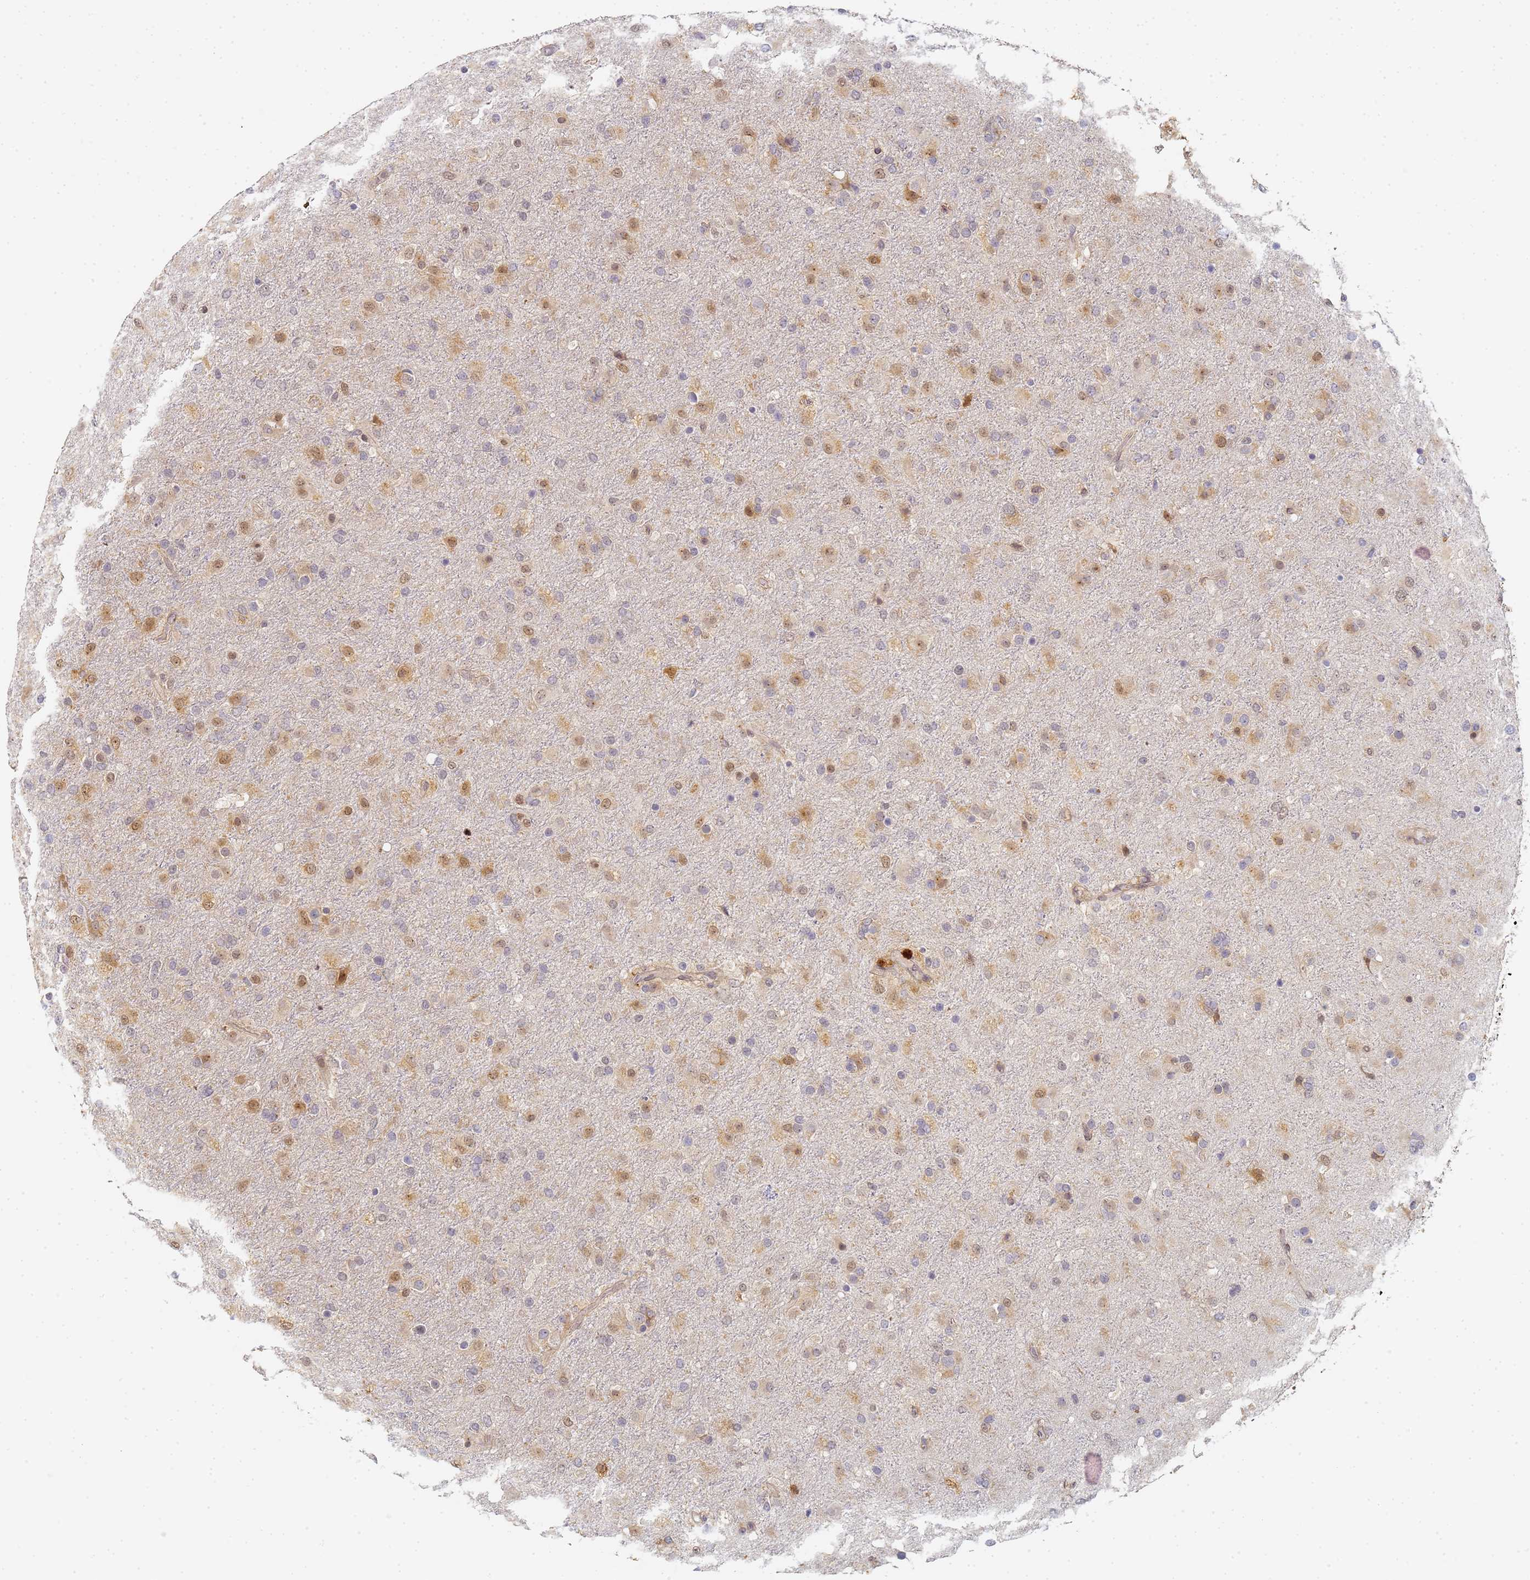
{"staining": {"intensity": "moderate", "quantity": "25%-75%", "location": "nuclear"}, "tissue": "glioma", "cell_type": "Tumor cells", "image_type": "cancer", "snomed": [{"axis": "morphology", "description": "Glioma, malignant, Low grade"}, {"axis": "topography", "description": "Brain"}], "caption": "The immunohistochemical stain highlights moderate nuclear expression in tumor cells of glioma tissue. The staining is performed using DAB (3,3'-diaminobenzidine) brown chromogen to label protein expression. The nuclei are counter-stained blue using hematoxylin.", "gene": "HMCES", "patient": {"sex": "male", "age": 65}}